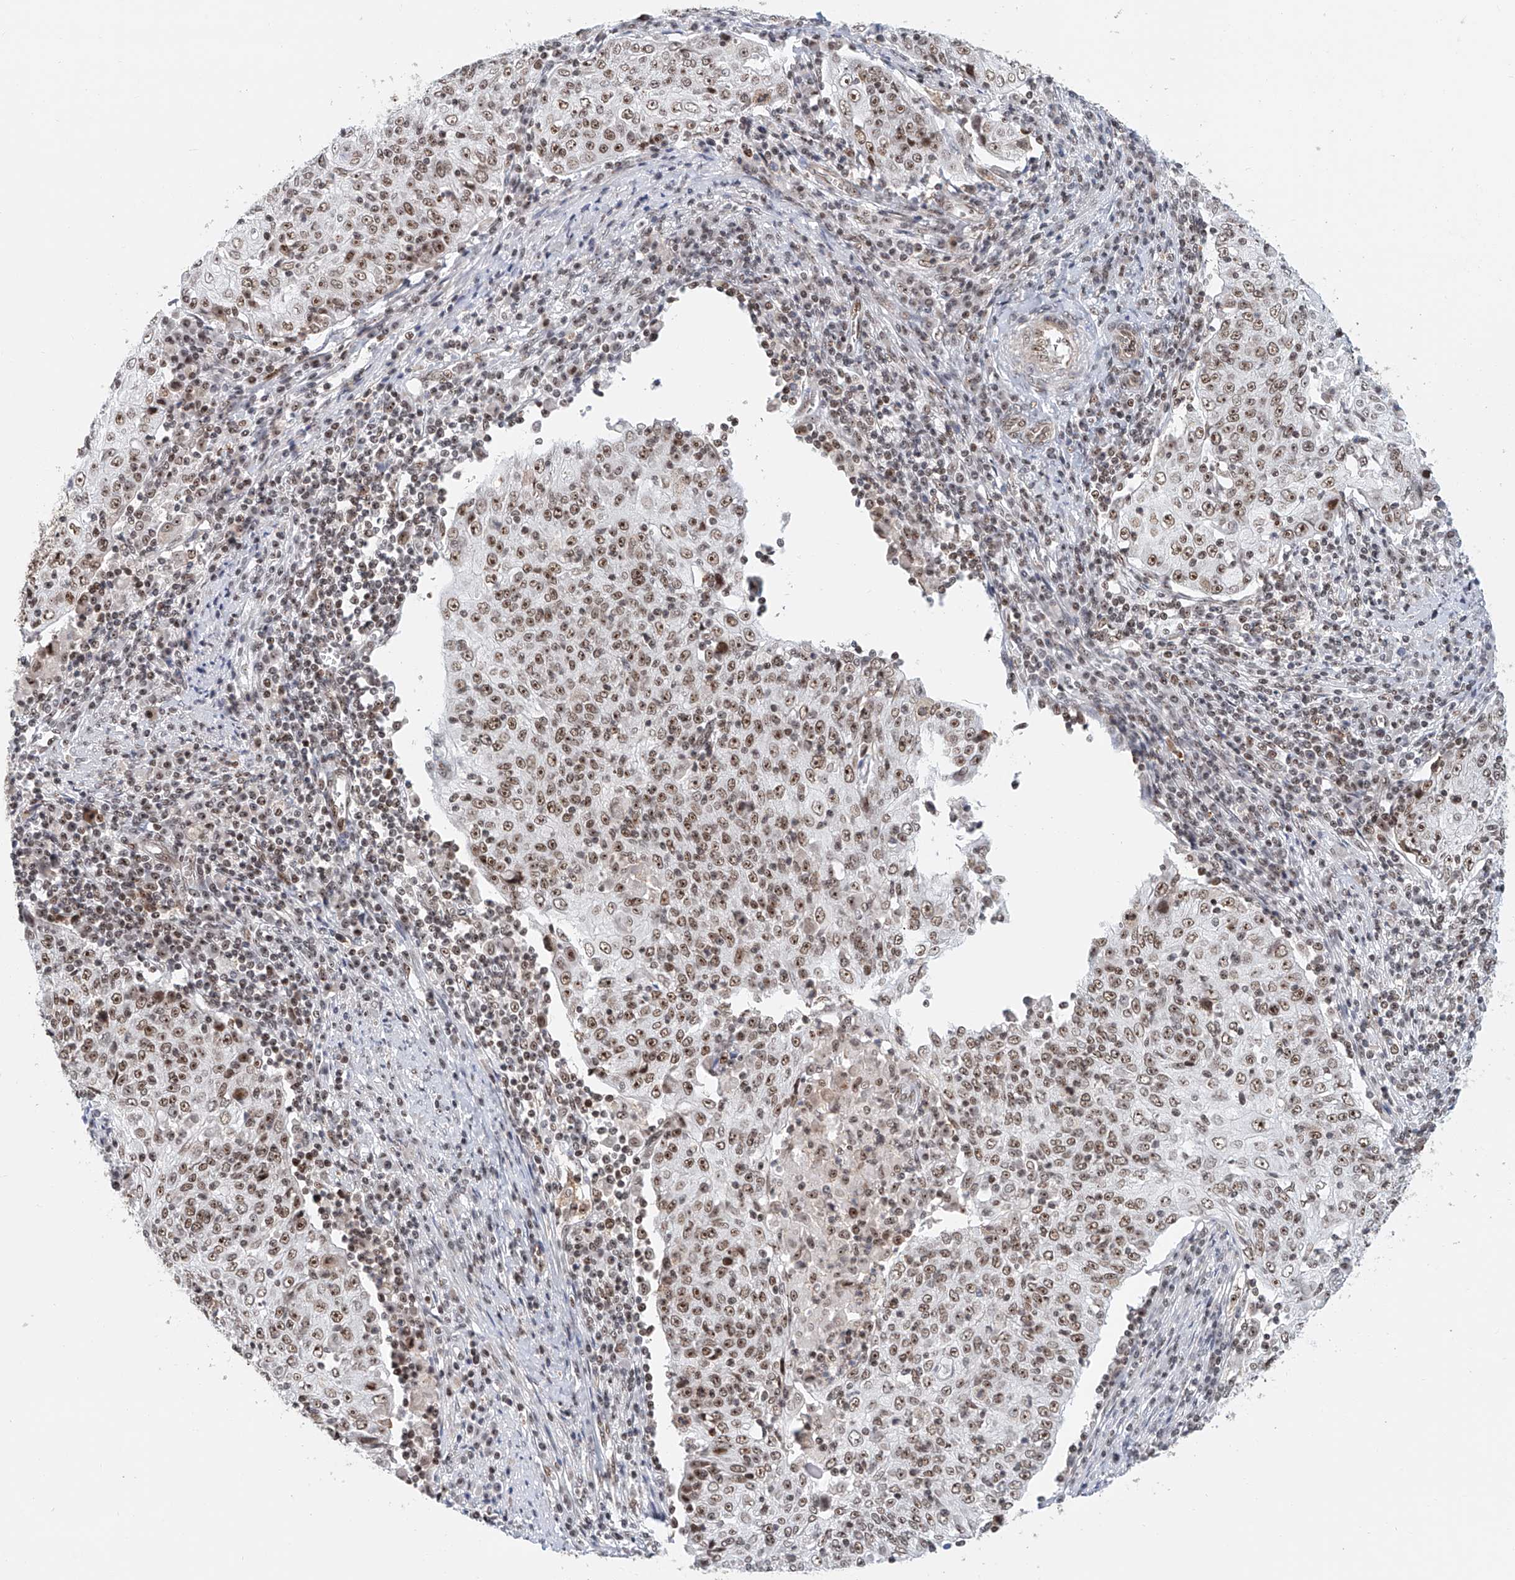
{"staining": {"intensity": "moderate", "quantity": ">75%", "location": "nuclear"}, "tissue": "cervical cancer", "cell_type": "Tumor cells", "image_type": "cancer", "snomed": [{"axis": "morphology", "description": "Squamous cell carcinoma, NOS"}, {"axis": "topography", "description": "Cervix"}], "caption": "Brown immunohistochemical staining in human squamous cell carcinoma (cervical) displays moderate nuclear expression in about >75% of tumor cells.", "gene": "PRUNE2", "patient": {"sex": "female", "age": 48}}